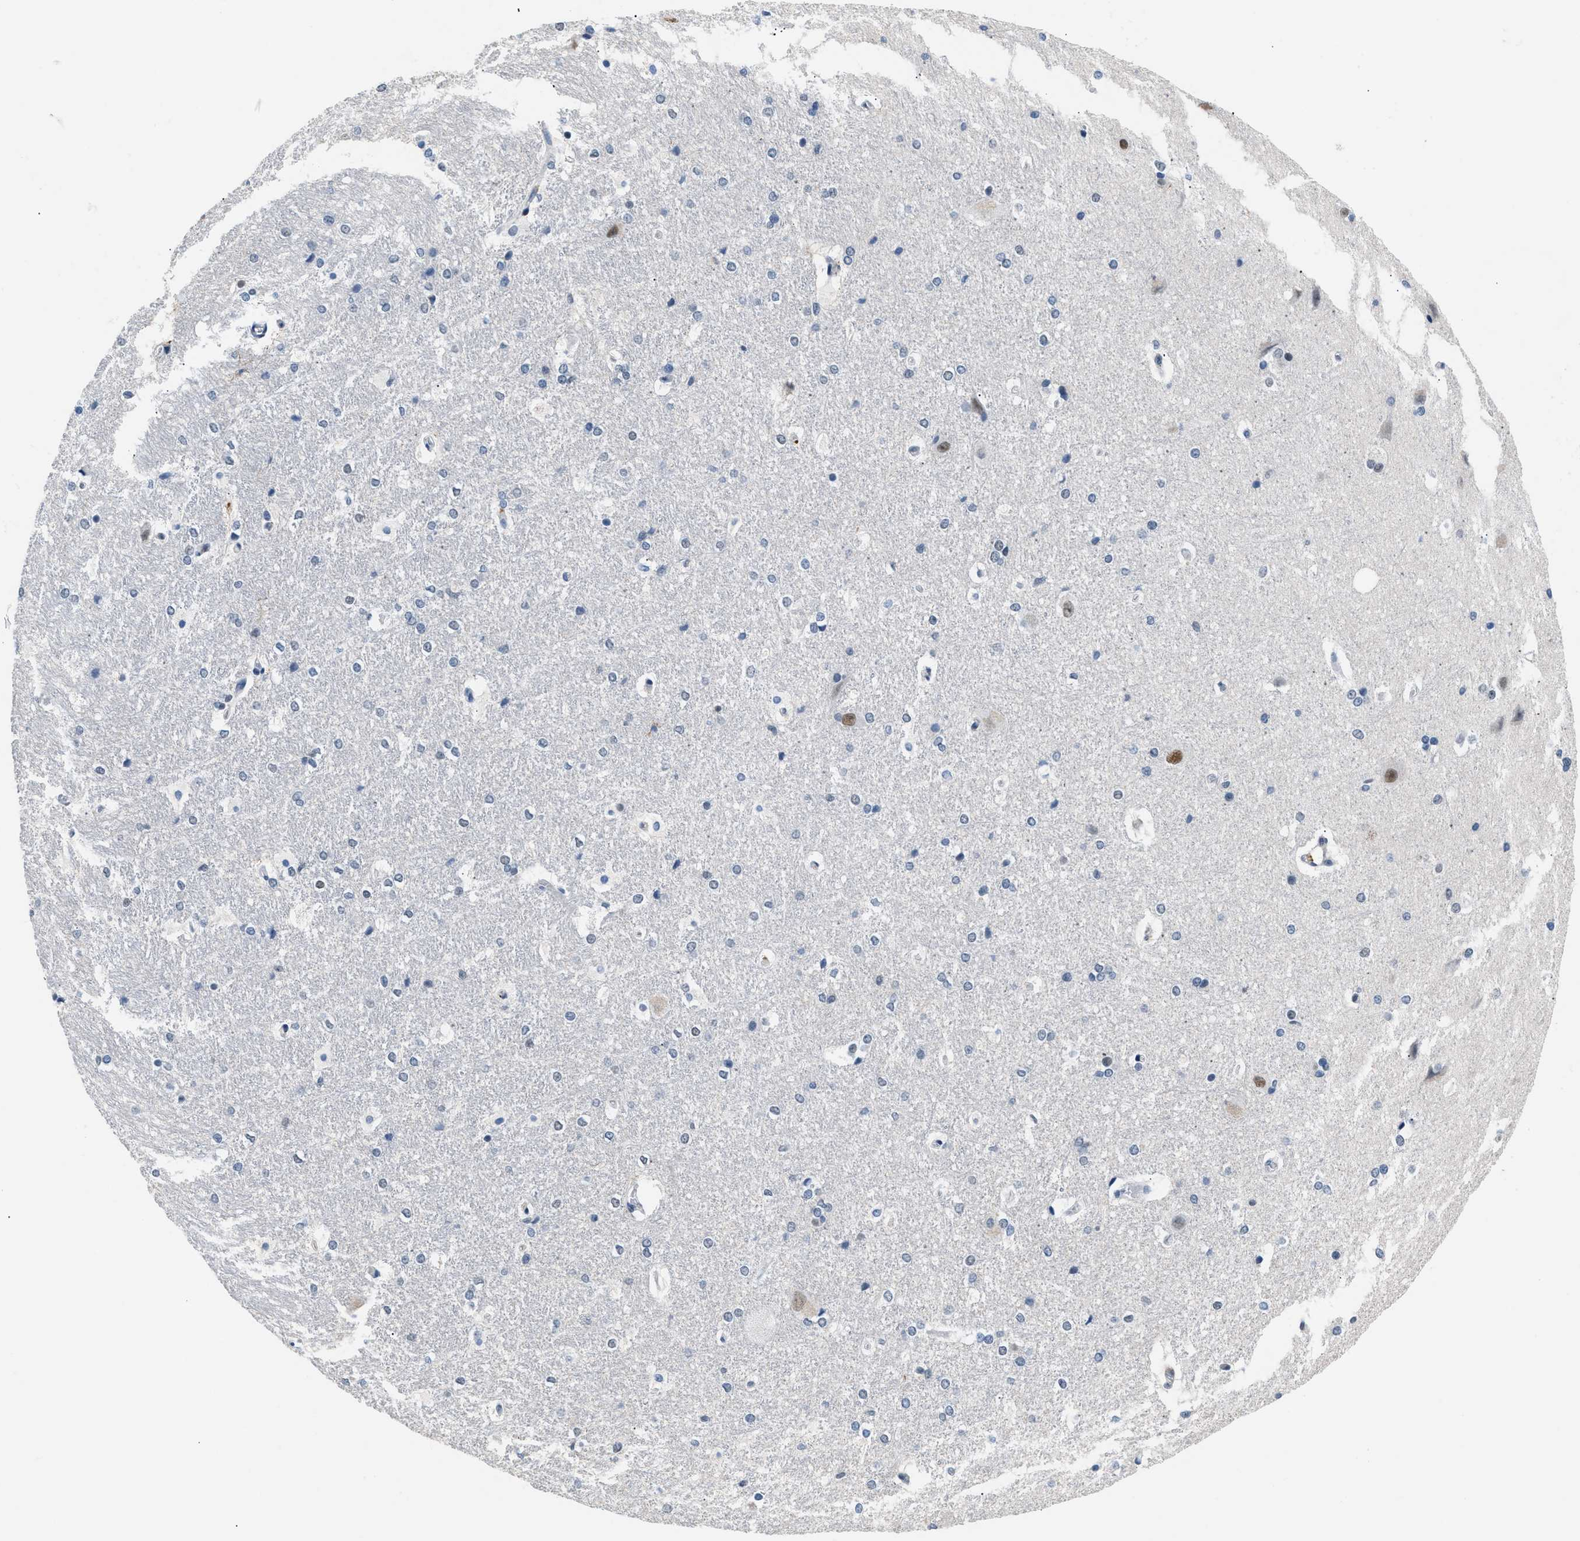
{"staining": {"intensity": "negative", "quantity": "none", "location": "none"}, "tissue": "hippocampus", "cell_type": "Glial cells", "image_type": "normal", "snomed": [{"axis": "morphology", "description": "Normal tissue, NOS"}, {"axis": "topography", "description": "Hippocampus"}], "caption": "IHC micrograph of benign human hippocampus stained for a protein (brown), which exhibits no expression in glial cells.", "gene": "KCNC3", "patient": {"sex": "female", "age": 19}}